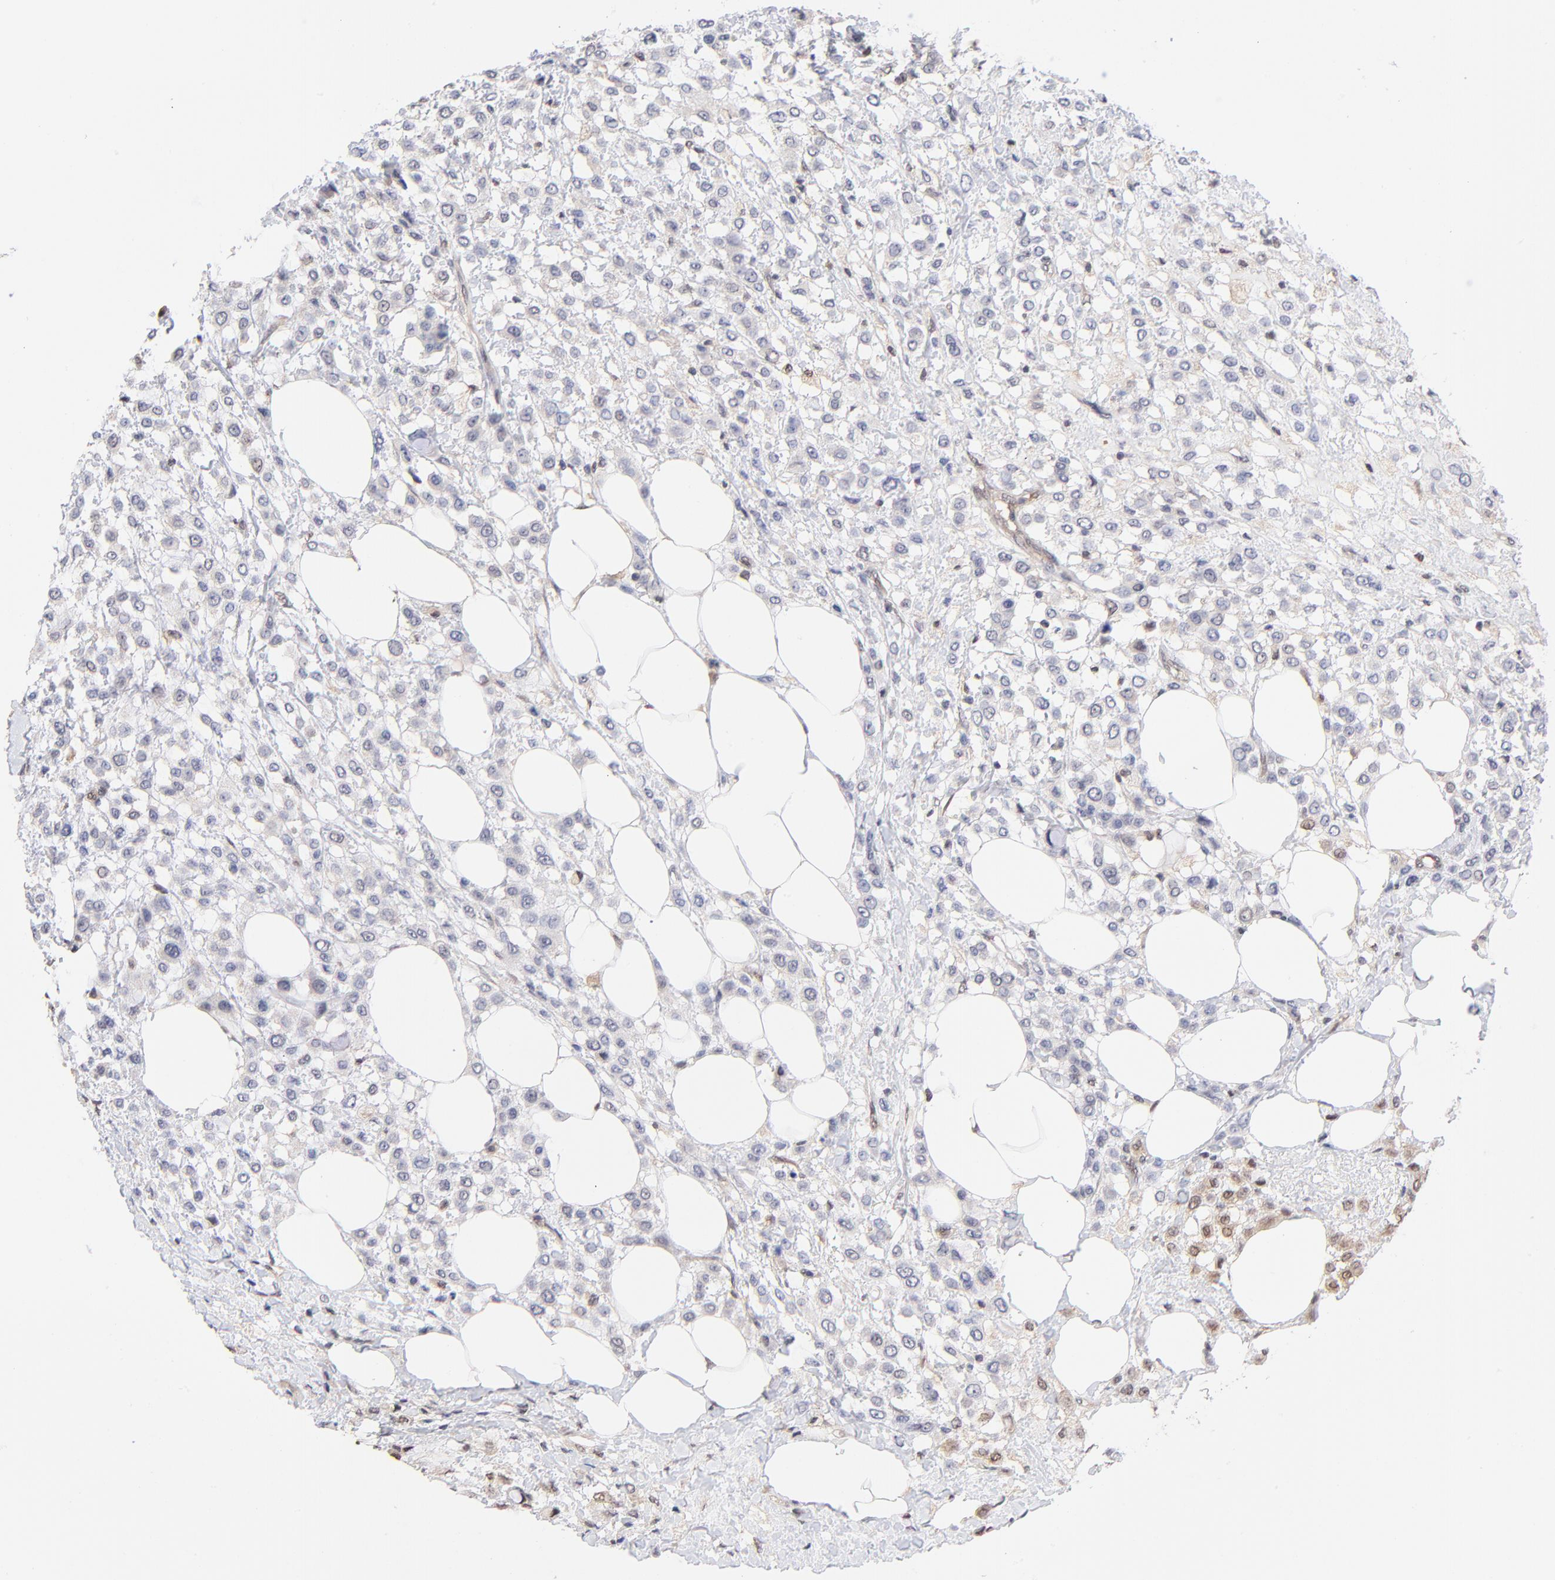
{"staining": {"intensity": "weak", "quantity": "<25%", "location": "cytoplasmic/membranous,nuclear"}, "tissue": "breast cancer", "cell_type": "Tumor cells", "image_type": "cancer", "snomed": [{"axis": "morphology", "description": "Lobular carcinoma"}, {"axis": "topography", "description": "Breast"}], "caption": "Immunohistochemistry micrograph of lobular carcinoma (breast) stained for a protein (brown), which exhibits no staining in tumor cells.", "gene": "TXNL1", "patient": {"sex": "female", "age": 85}}